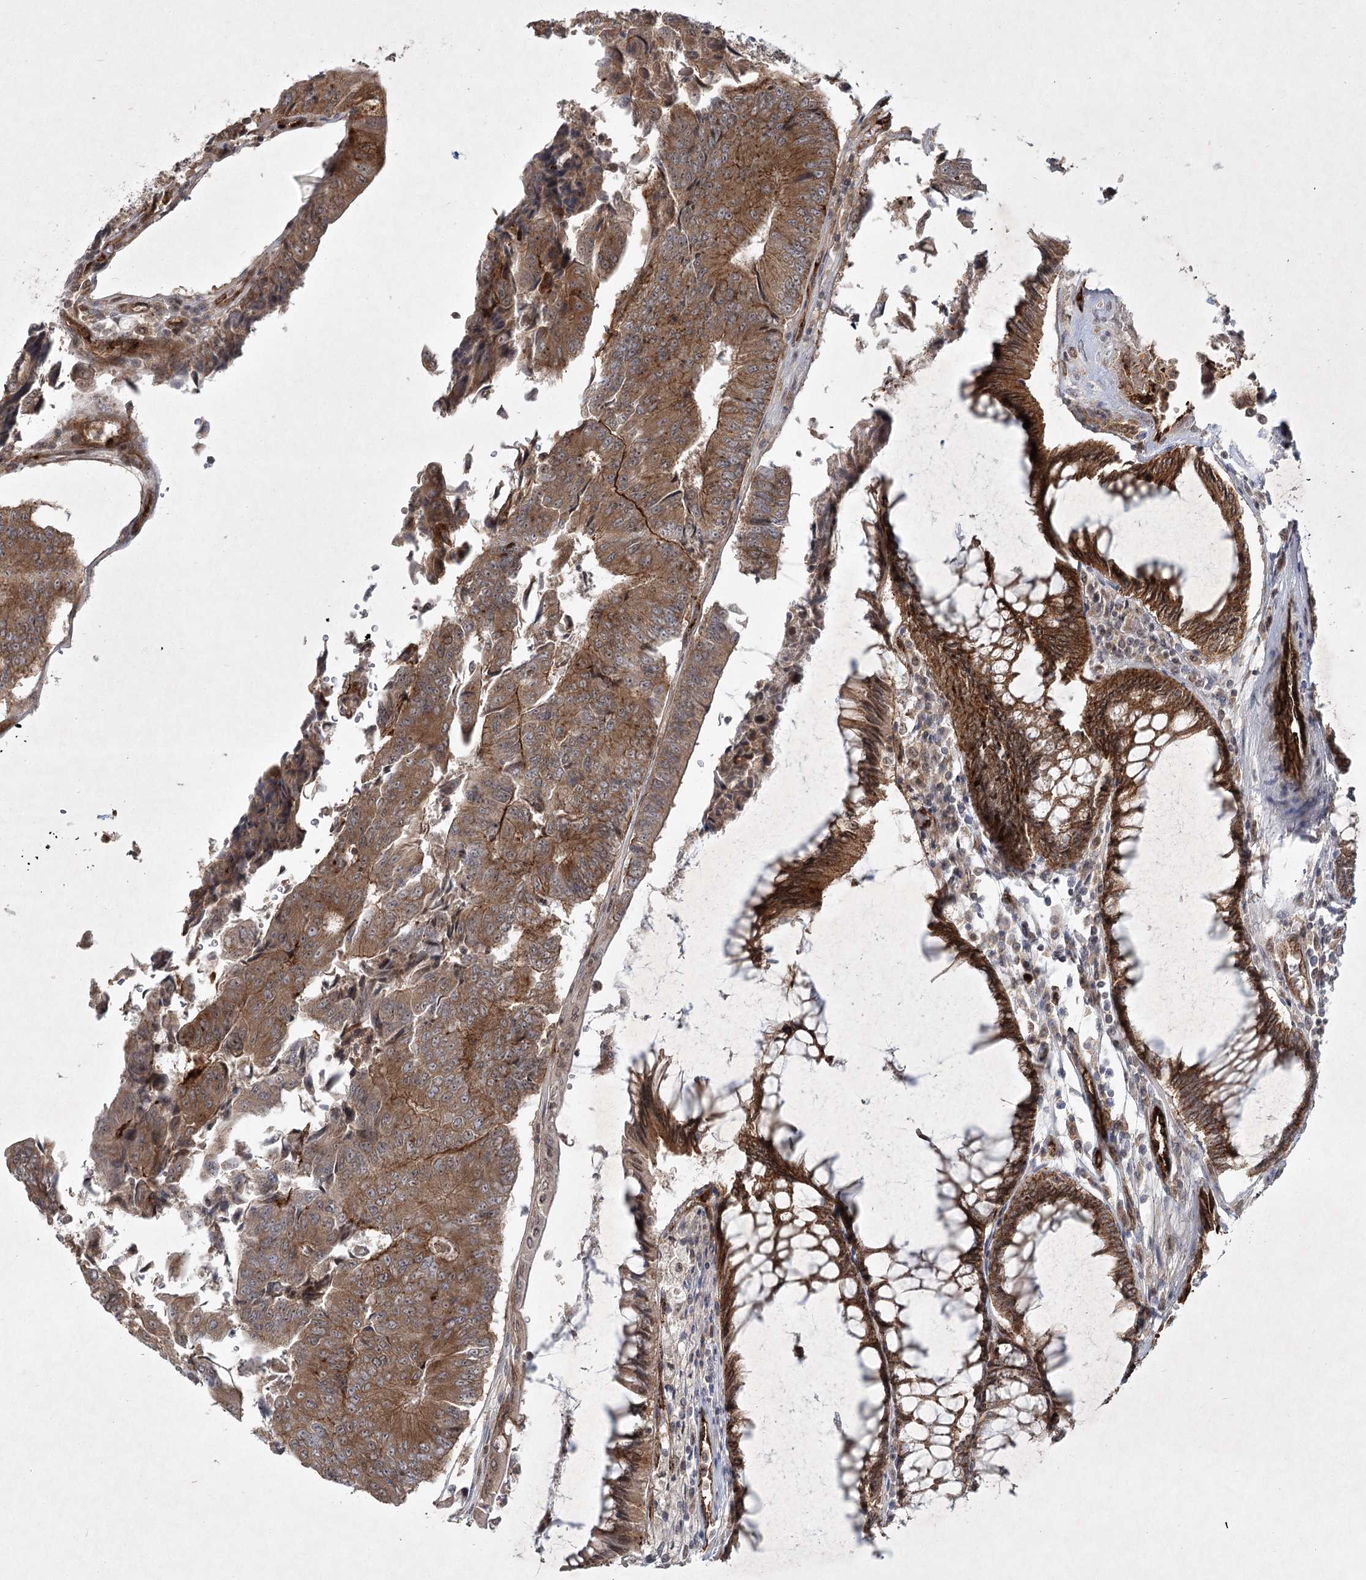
{"staining": {"intensity": "moderate", "quantity": ">75%", "location": "cytoplasmic/membranous"}, "tissue": "colorectal cancer", "cell_type": "Tumor cells", "image_type": "cancer", "snomed": [{"axis": "morphology", "description": "Adenocarcinoma, NOS"}, {"axis": "topography", "description": "Colon"}], "caption": "The micrograph reveals immunohistochemical staining of adenocarcinoma (colorectal). There is moderate cytoplasmic/membranous staining is seen in about >75% of tumor cells.", "gene": "ARHGAP31", "patient": {"sex": "female", "age": 67}}